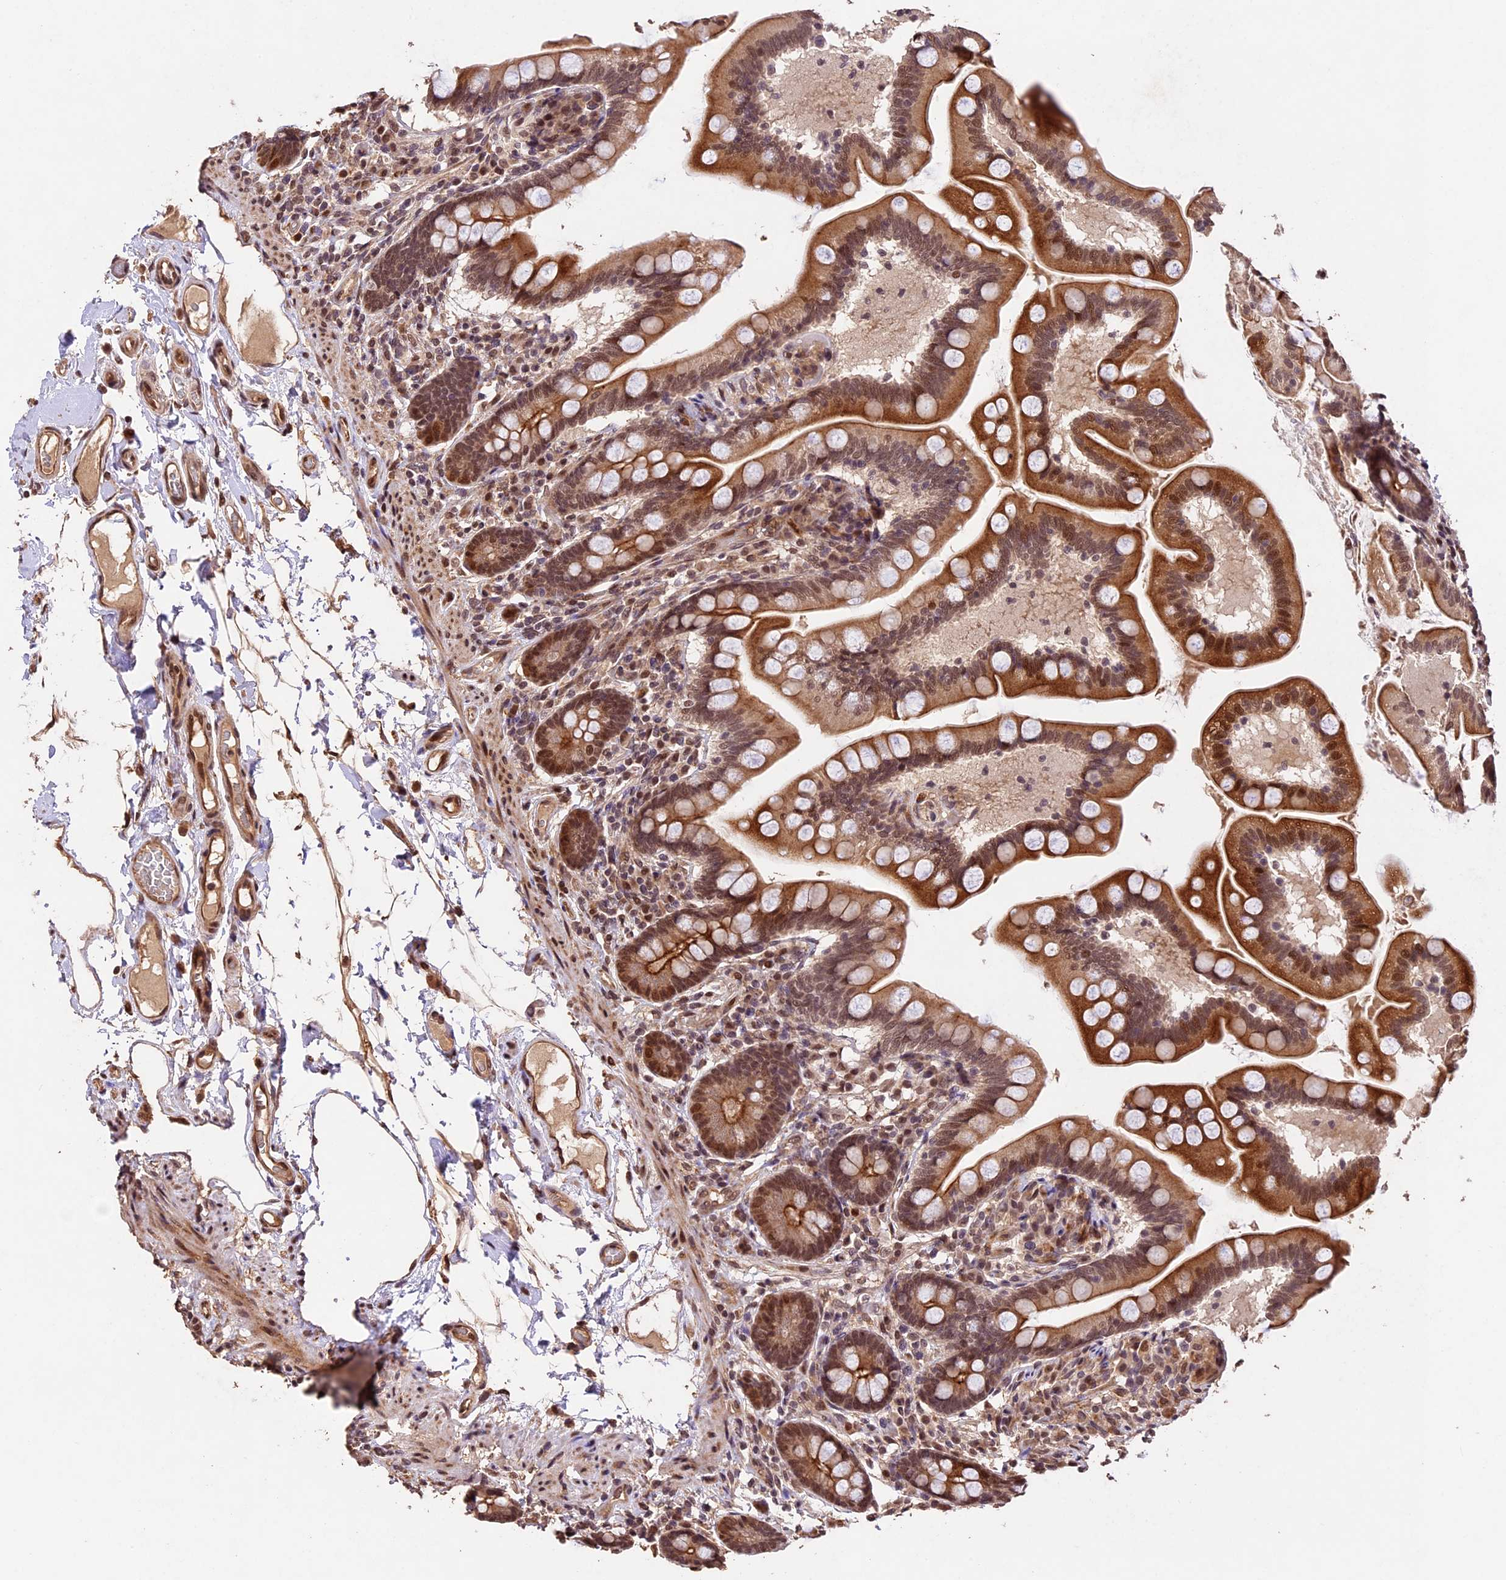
{"staining": {"intensity": "moderate", "quantity": ">75%", "location": "cytoplasmic/membranous,nuclear"}, "tissue": "small intestine", "cell_type": "Glandular cells", "image_type": "normal", "snomed": [{"axis": "morphology", "description": "Normal tissue, NOS"}, {"axis": "topography", "description": "Small intestine"}], "caption": "Immunohistochemistry (IHC) of normal human small intestine displays medium levels of moderate cytoplasmic/membranous,nuclear staining in about >75% of glandular cells.", "gene": "CDKN2AIP", "patient": {"sex": "female", "age": 64}}